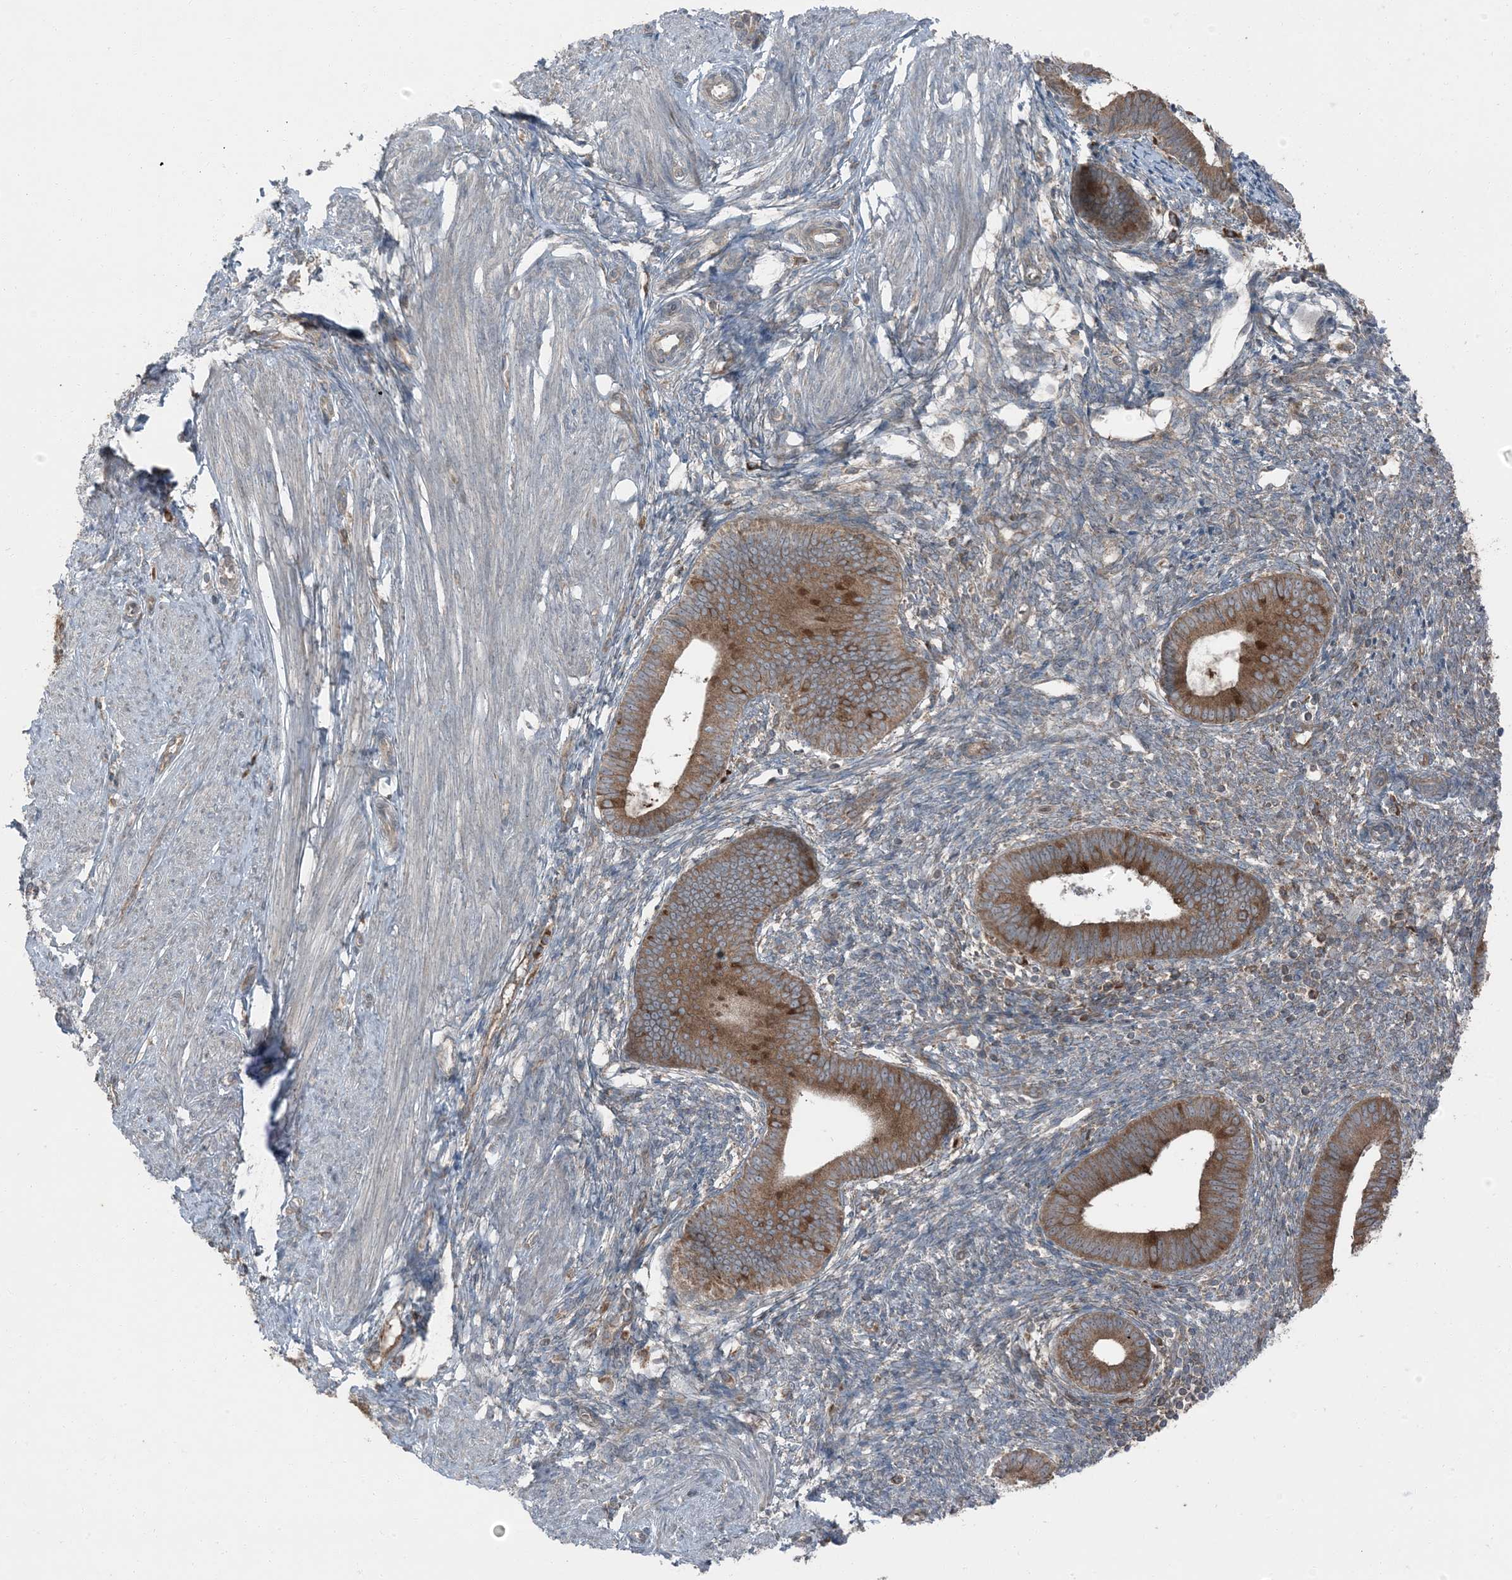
{"staining": {"intensity": "negative", "quantity": "none", "location": "none"}, "tissue": "endometrium", "cell_type": "Cells in endometrial stroma", "image_type": "normal", "snomed": [{"axis": "morphology", "description": "Normal tissue, NOS"}, {"axis": "topography", "description": "Endometrium"}], "caption": "Immunohistochemical staining of normal endometrium demonstrates no significant positivity in cells in endometrial stroma.", "gene": "RAB3GAP1", "patient": {"sex": "female", "age": 46}}